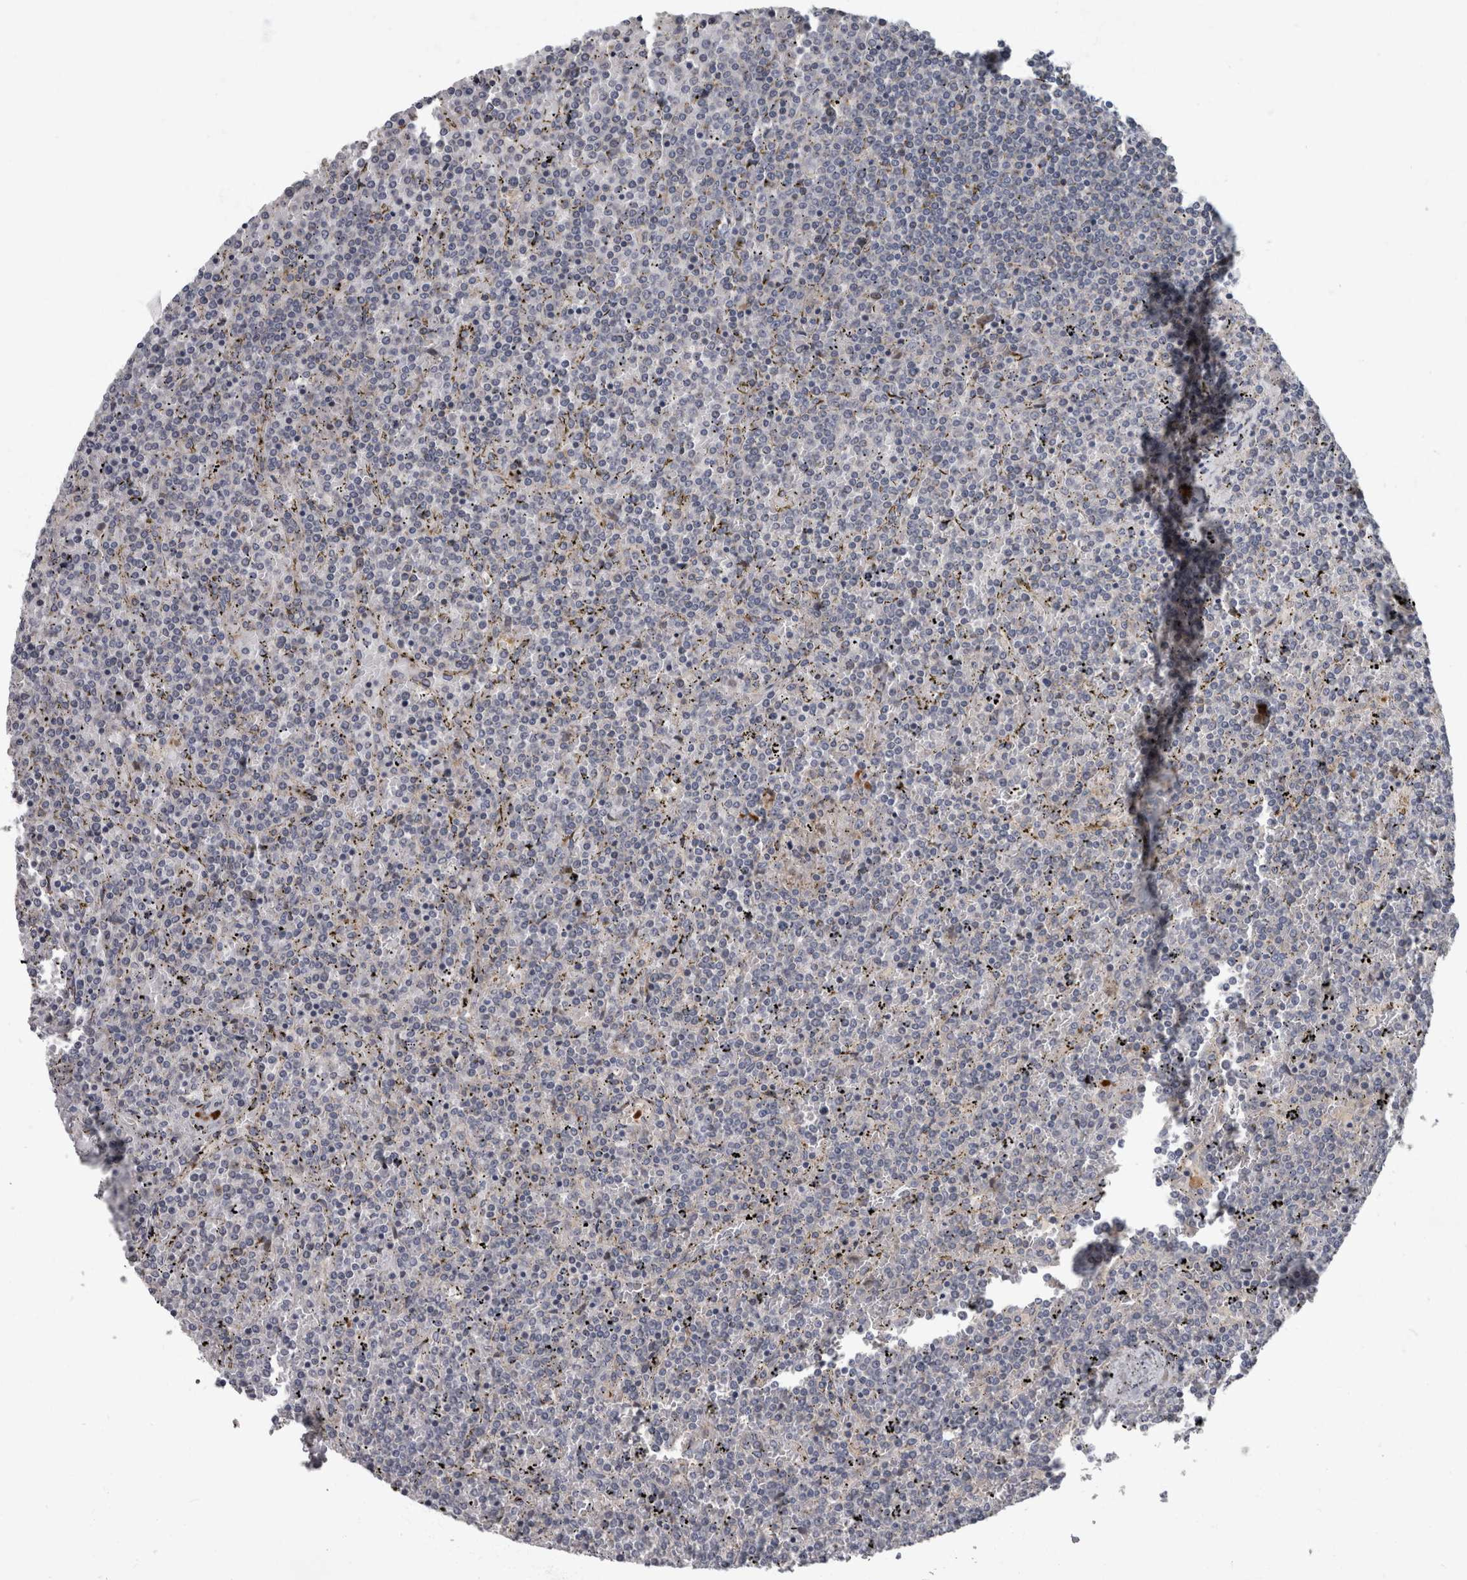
{"staining": {"intensity": "negative", "quantity": "none", "location": "none"}, "tissue": "lymphoma", "cell_type": "Tumor cells", "image_type": "cancer", "snomed": [{"axis": "morphology", "description": "Malignant lymphoma, non-Hodgkin's type, Low grade"}, {"axis": "topography", "description": "Spleen"}], "caption": "Micrograph shows no protein expression in tumor cells of lymphoma tissue. (DAB (3,3'-diaminobenzidine) immunohistochemistry (IHC) visualized using brightfield microscopy, high magnification).", "gene": "CDC42BPG", "patient": {"sex": "female", "age": 19}}